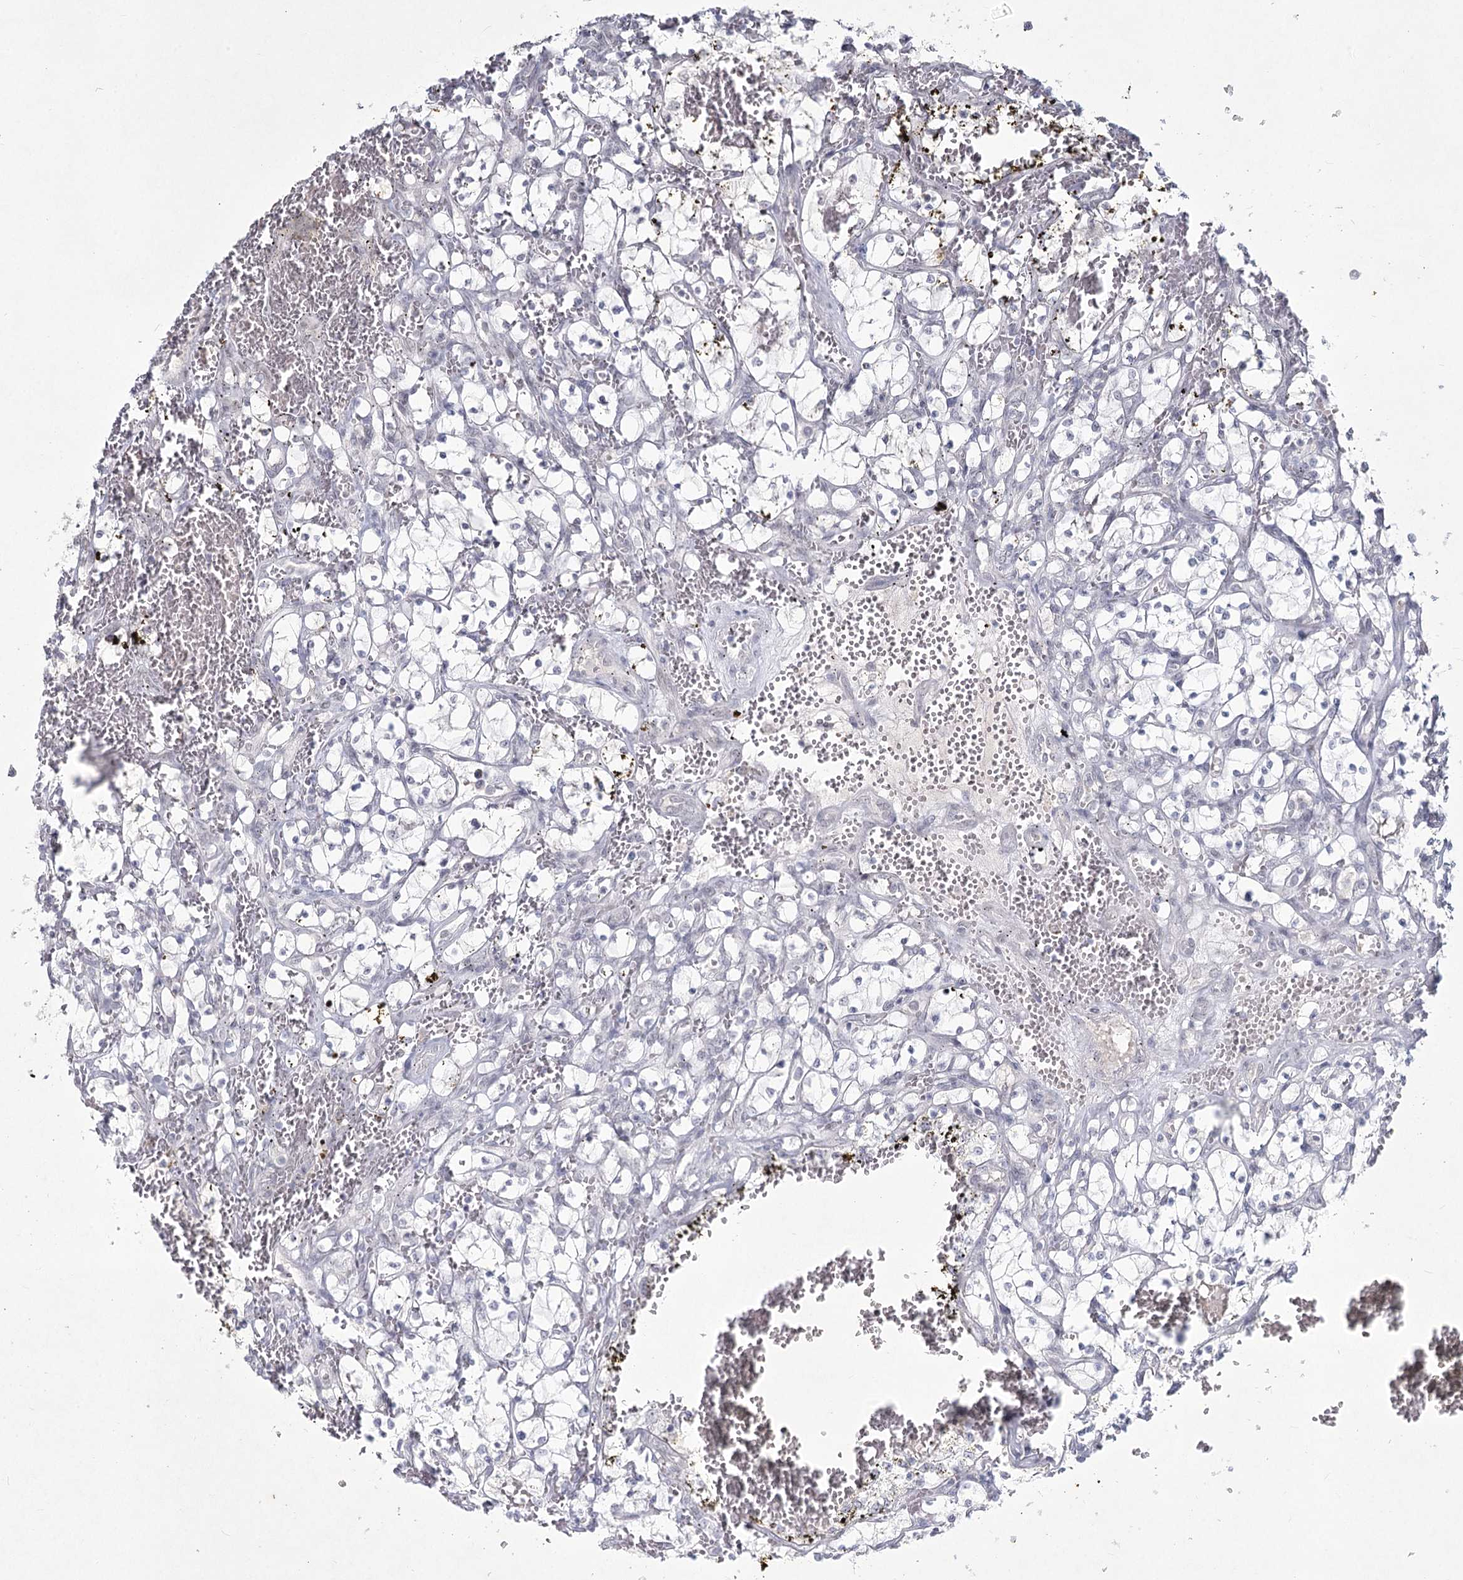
{"staining": {"intensity": "negative", "quantity": "none", "location": "none"}, "tissue": "renal cancer", "cell_type": "Tumor cells", "image_type": "cancer", "snomed": [{"axis": "morphology", "description": "Adenocarcinoma, NOS"}, {"axis": "topography", "description": "Kidney"}], "caption": "There is no significant staining in tumor cells of adenocarcinoma (renal).", "gene": "LY6G5C", "patient": {"sex": "female", "age": 69}}